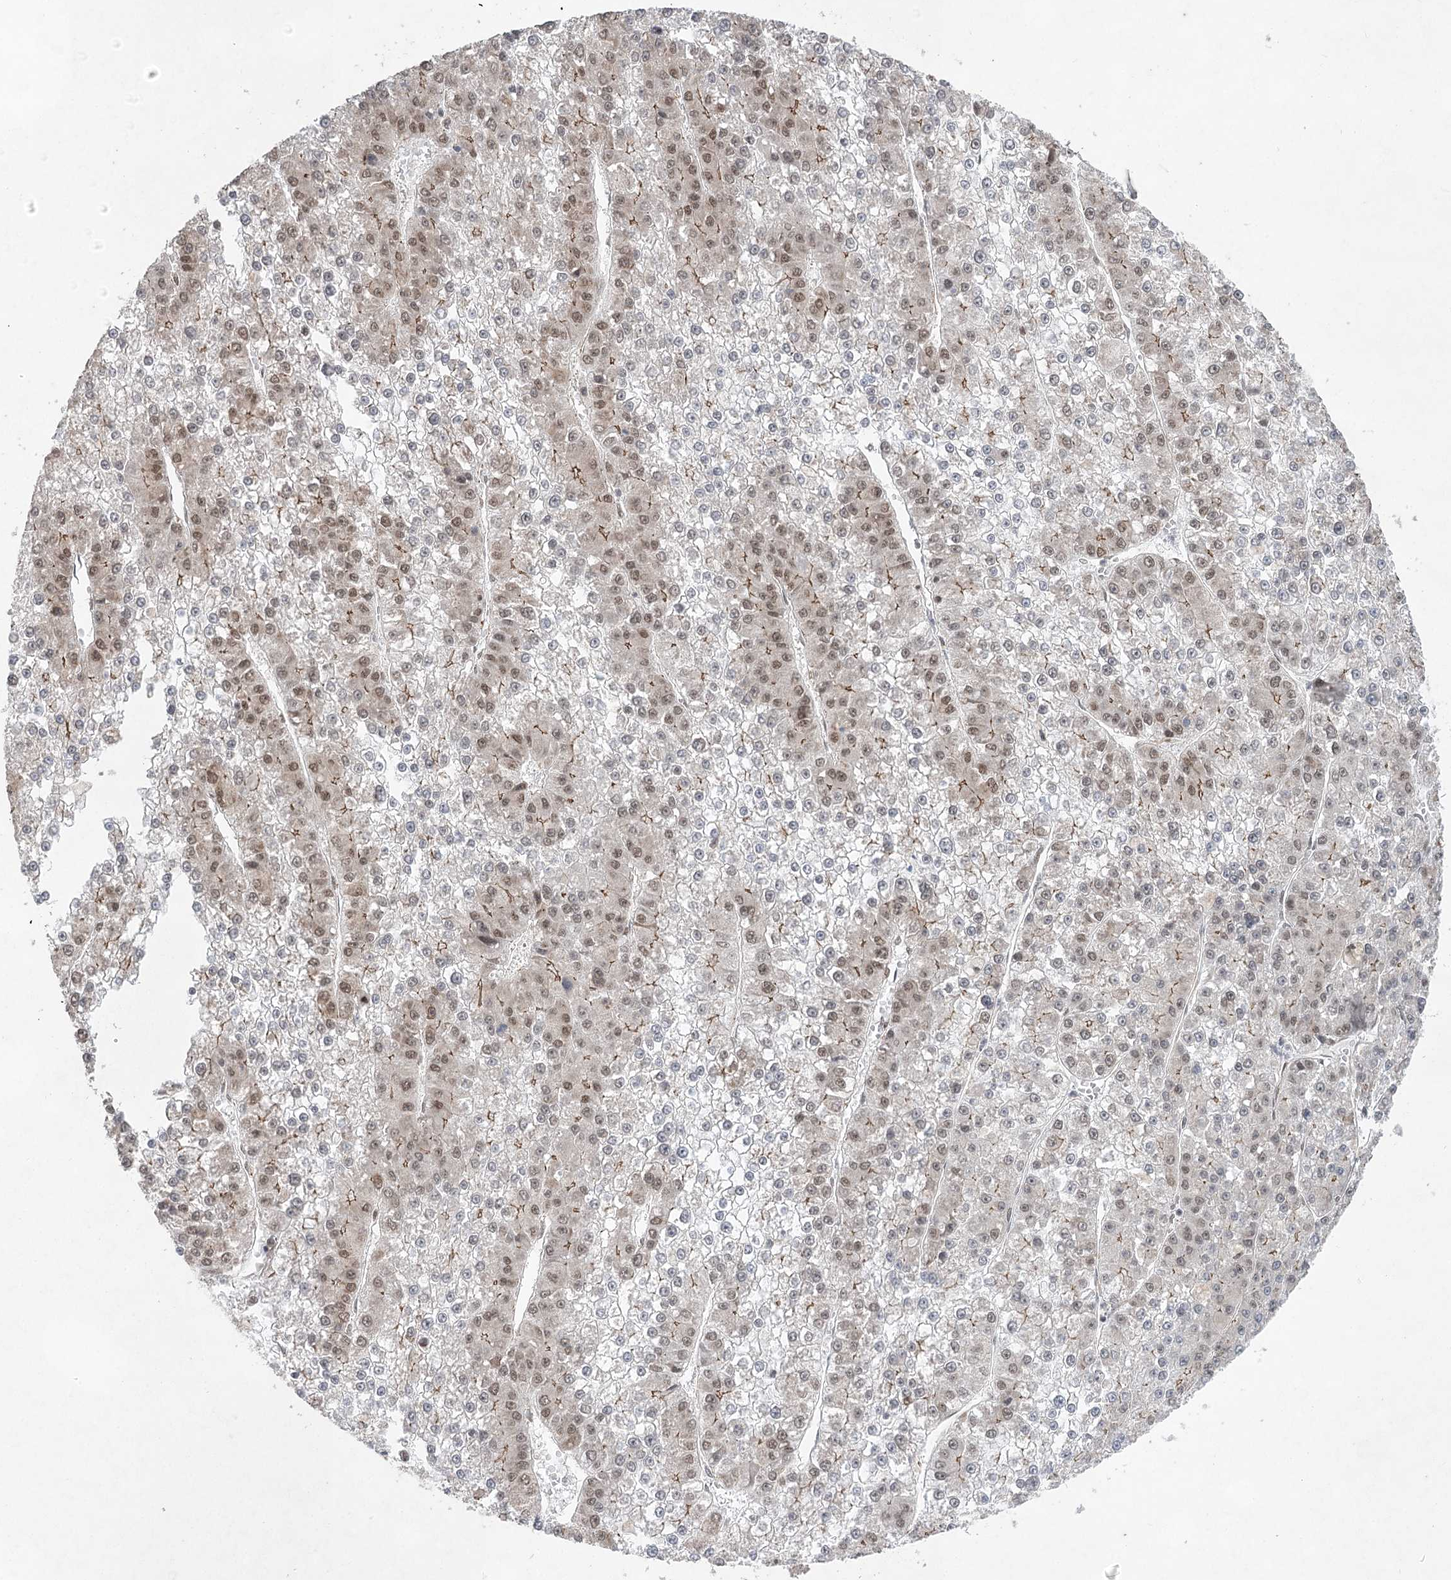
{"staining": {"intensity": "weak", "quantity": "25%-75%", "location": "cytoplasmic/membranous,nuclear"}, "tissue": "liver cancer", "cell_type": "Tumor cells", "image_type": "cancer", "snomed": [{"axis": "morphology", "description": "Carcinoma, Hepatocellular, NOS"}, {"axis": "topography", "description": "Liver"}], "caption": "Protein staining of liver cancer tissue shows weak cytoplasmic/membranous and nuclear staining in approximately 25%-75% of tumor cells. The staining was performed using DAB (3,3'-diaminobenzidine), with brown indicating positive protein expression. Nuclei are stained blue with hematoxylin.", "gene": "ZCCHC8", "patient": {"sex": "female", "age": 73}}